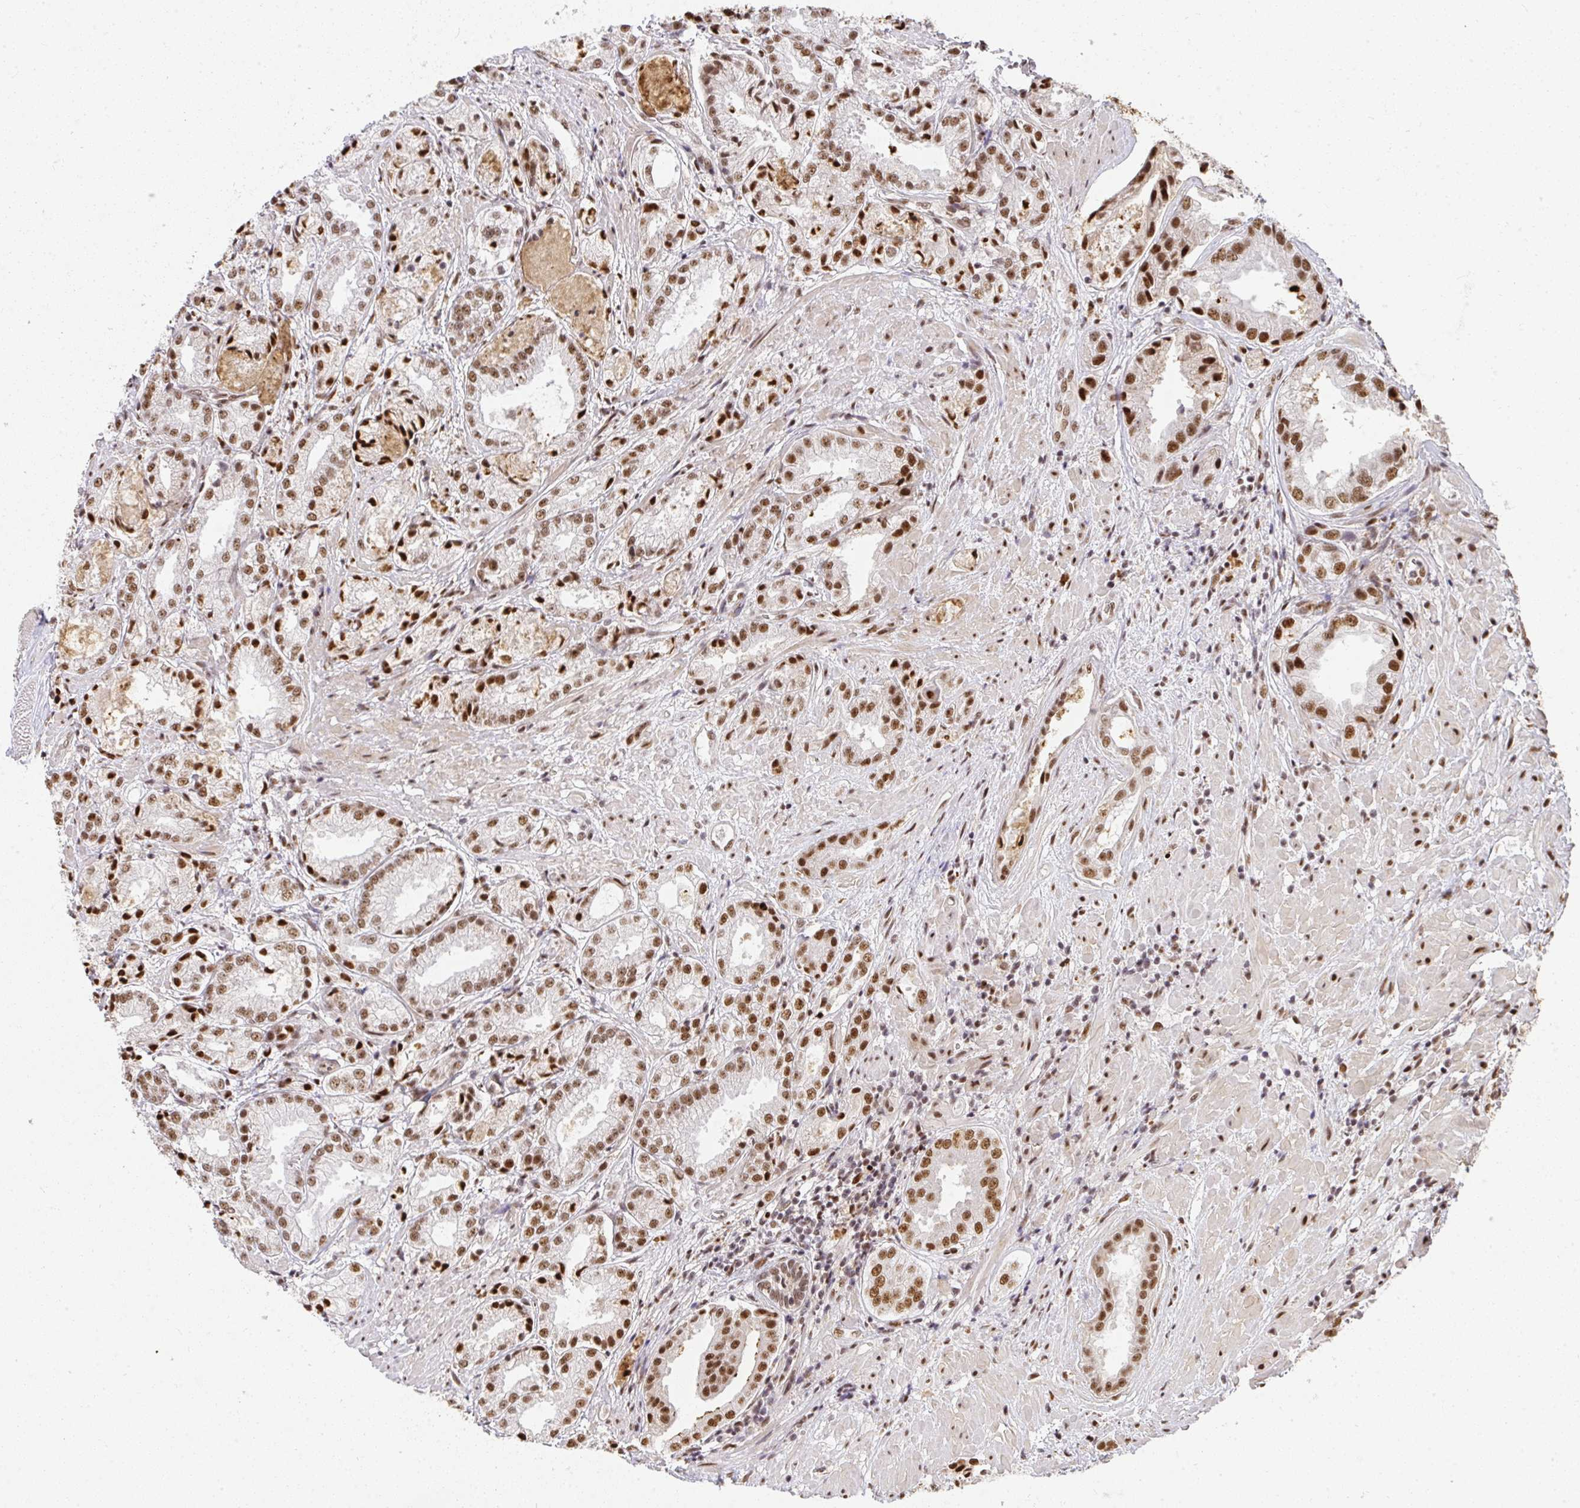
{"staining": {"intensity": "moderate", "quantity": ">75%", "location": "nuclear"}, "tissue": "prostate cancer", "cell_type": "Tumor cells", "image_type": "cancer", "snomed": [{"axis": "morphology", "description": "Adenocarcinoma, High grade"}, {"axis": "topography", "description": "Prostate"}], "caption": "The photomicrograph demonstrates staining of prostate adenocarcinoma (high-grade), revealing moderate nuclear protein staining (brown color) within tumor cells.", "gene": "U2AF1", "patient": {"sex": "male", "age": 61}}